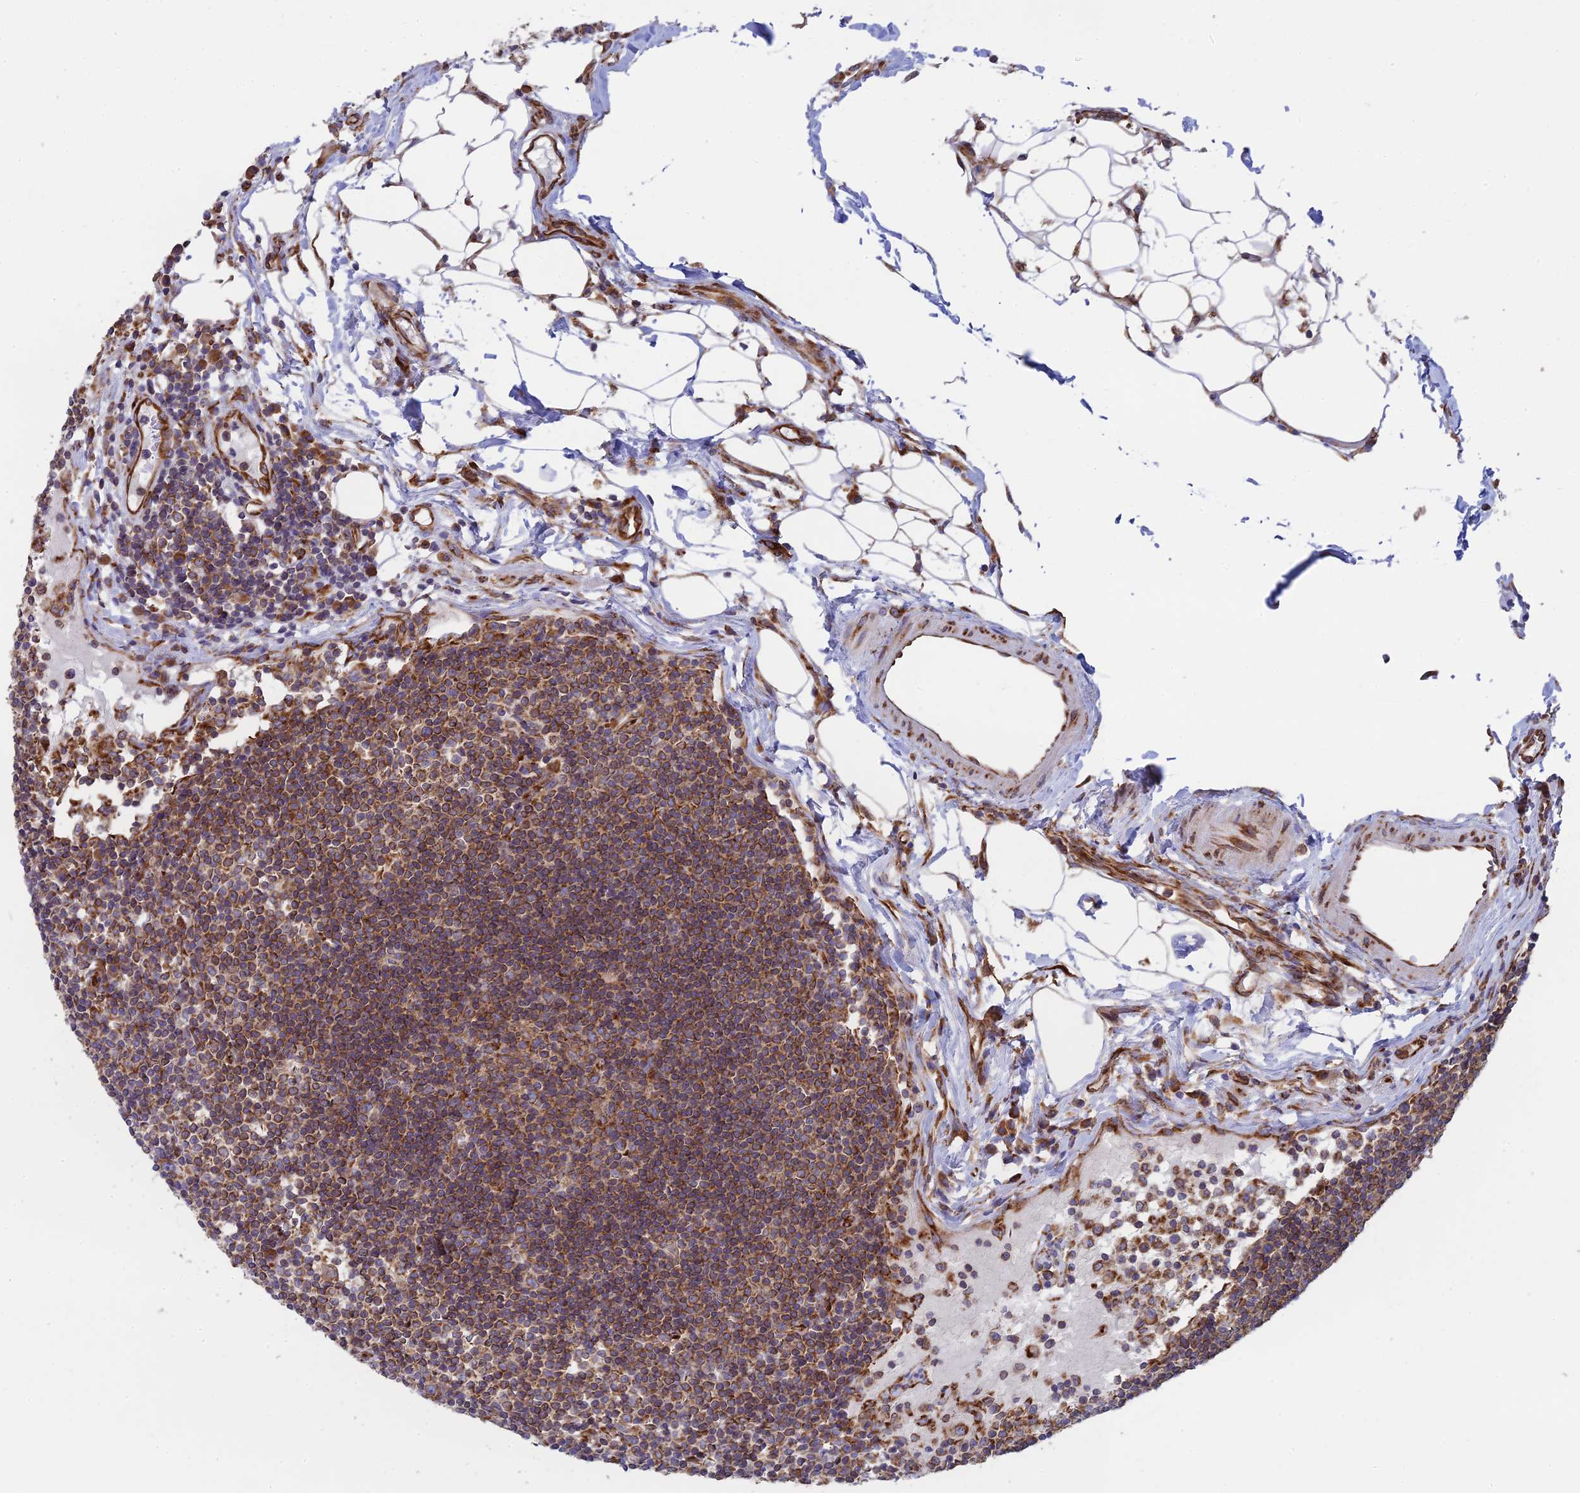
{"staining": {"intensity": "moderate", "quantity": "25%-75%", "location": "cytoplasmic/membranous"}, "tissue": "lymph node", "cell_type": "Germinal center cells", "image_type": "normal", "snomed": [{"axis": "morphology", "description": "Normal tissue, NOS"}, {"axis": "topography", "description": "Lymph node"}], "caption": "Benign lymph node demonstrates moderate cytoplasmic/membranous staining in about 25%-75% of germinal center cells, visualized by immunohistochemistry. (brown staining indicates protein expression, while blue staining denotes nuclei).", "gene": "CCDC69", "patient": {"sex": "female", "age": 55}}